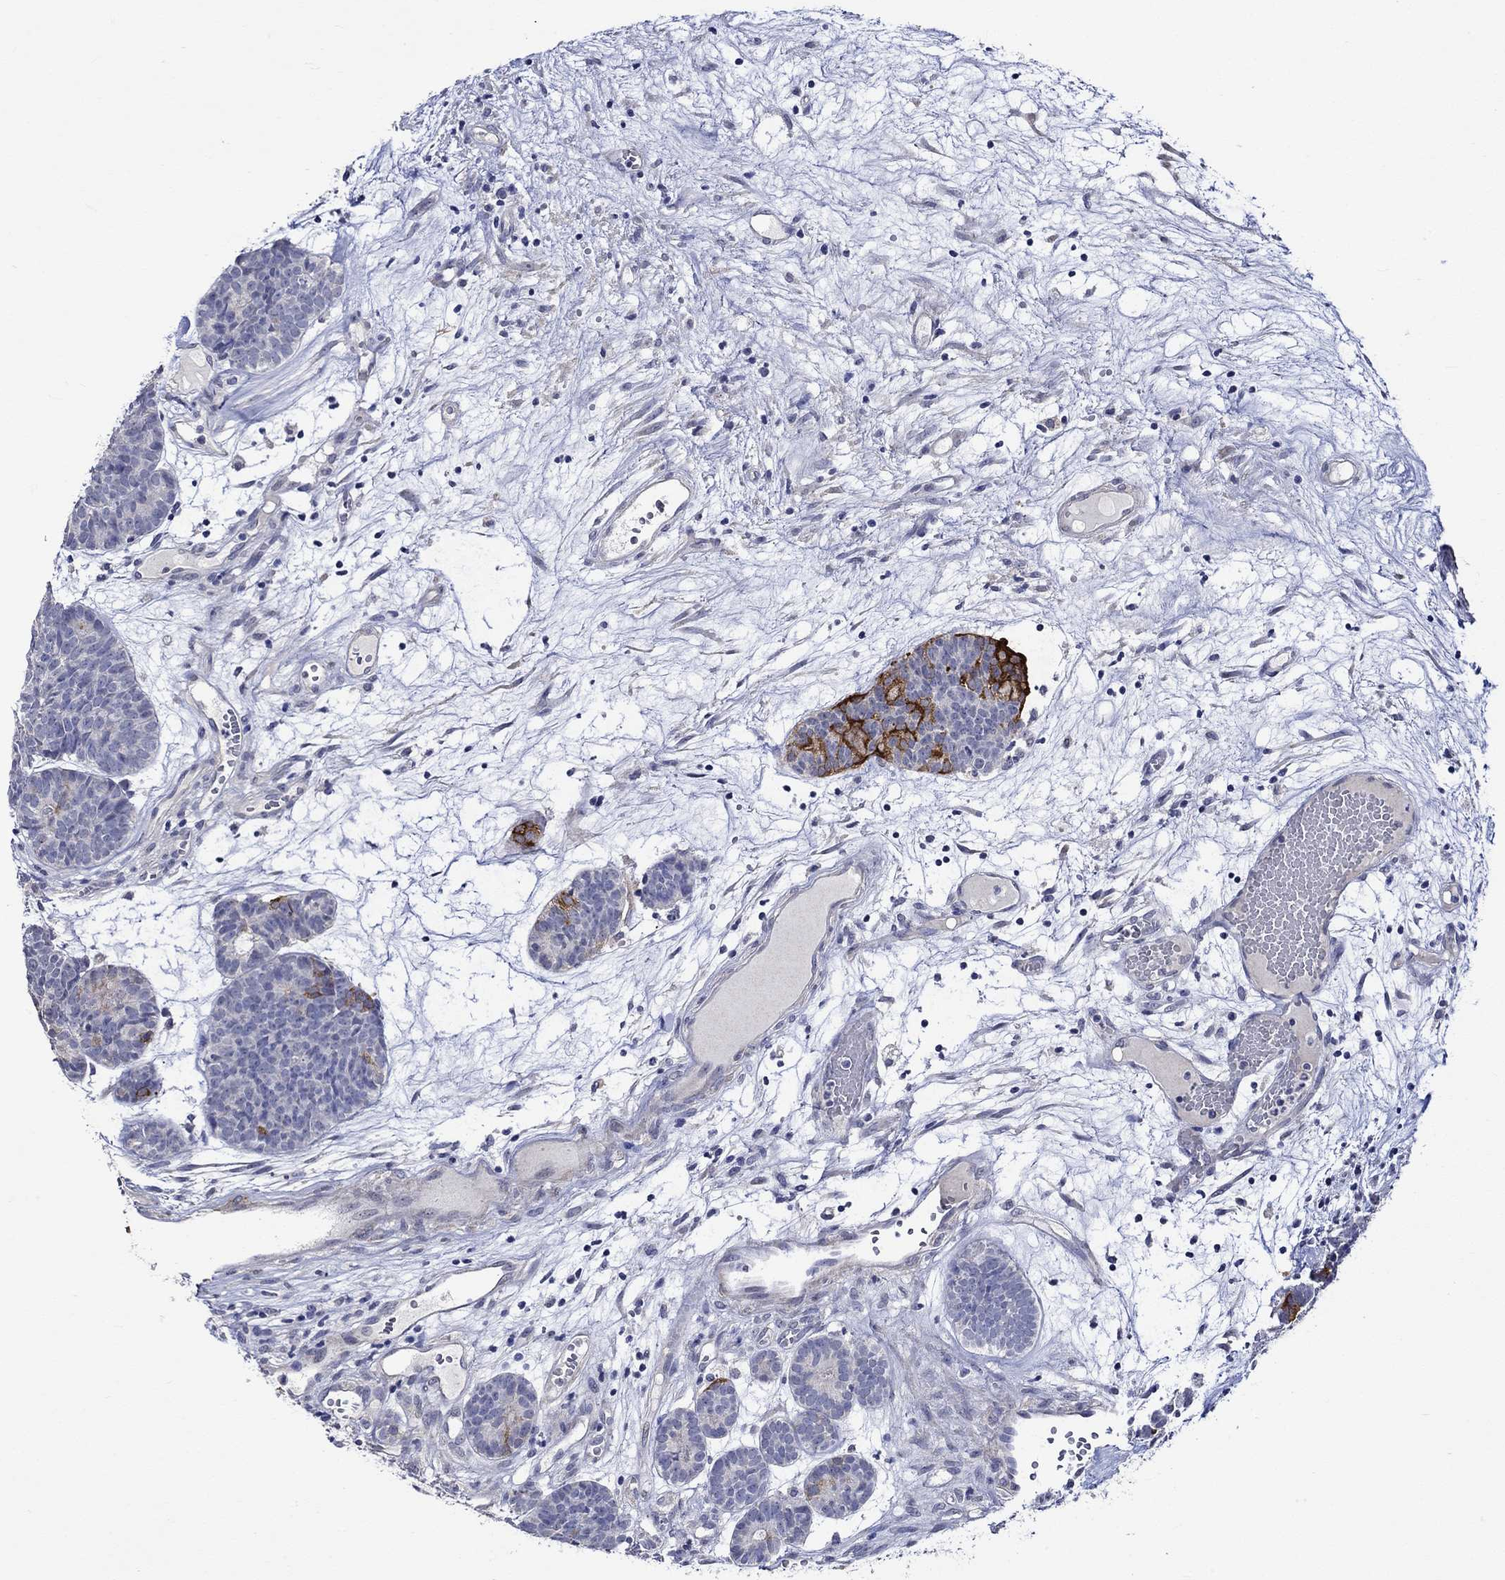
{"staining": {"intensity": "strong", "quantity": "<25%", "location": "cytoplasmic/membranous"}, "tissue": "head and neck cancer", "cell_type": "Tumor cells", "image_type": "cancer", "snomed": [{"axis": "morphology", "description": "Adenocarcinoma, NOS"}, {"axis": "topography", "description": "Head-Neck"}], "caption": "Brown immunohistochemical staining in head and neck cancer (adenocarcinoma) shows strong cytoplasmic/membranous expression in about <25% of tumor cells.", "gene": "CRYAB", "patient": {"sex": "female", "age": 81}}